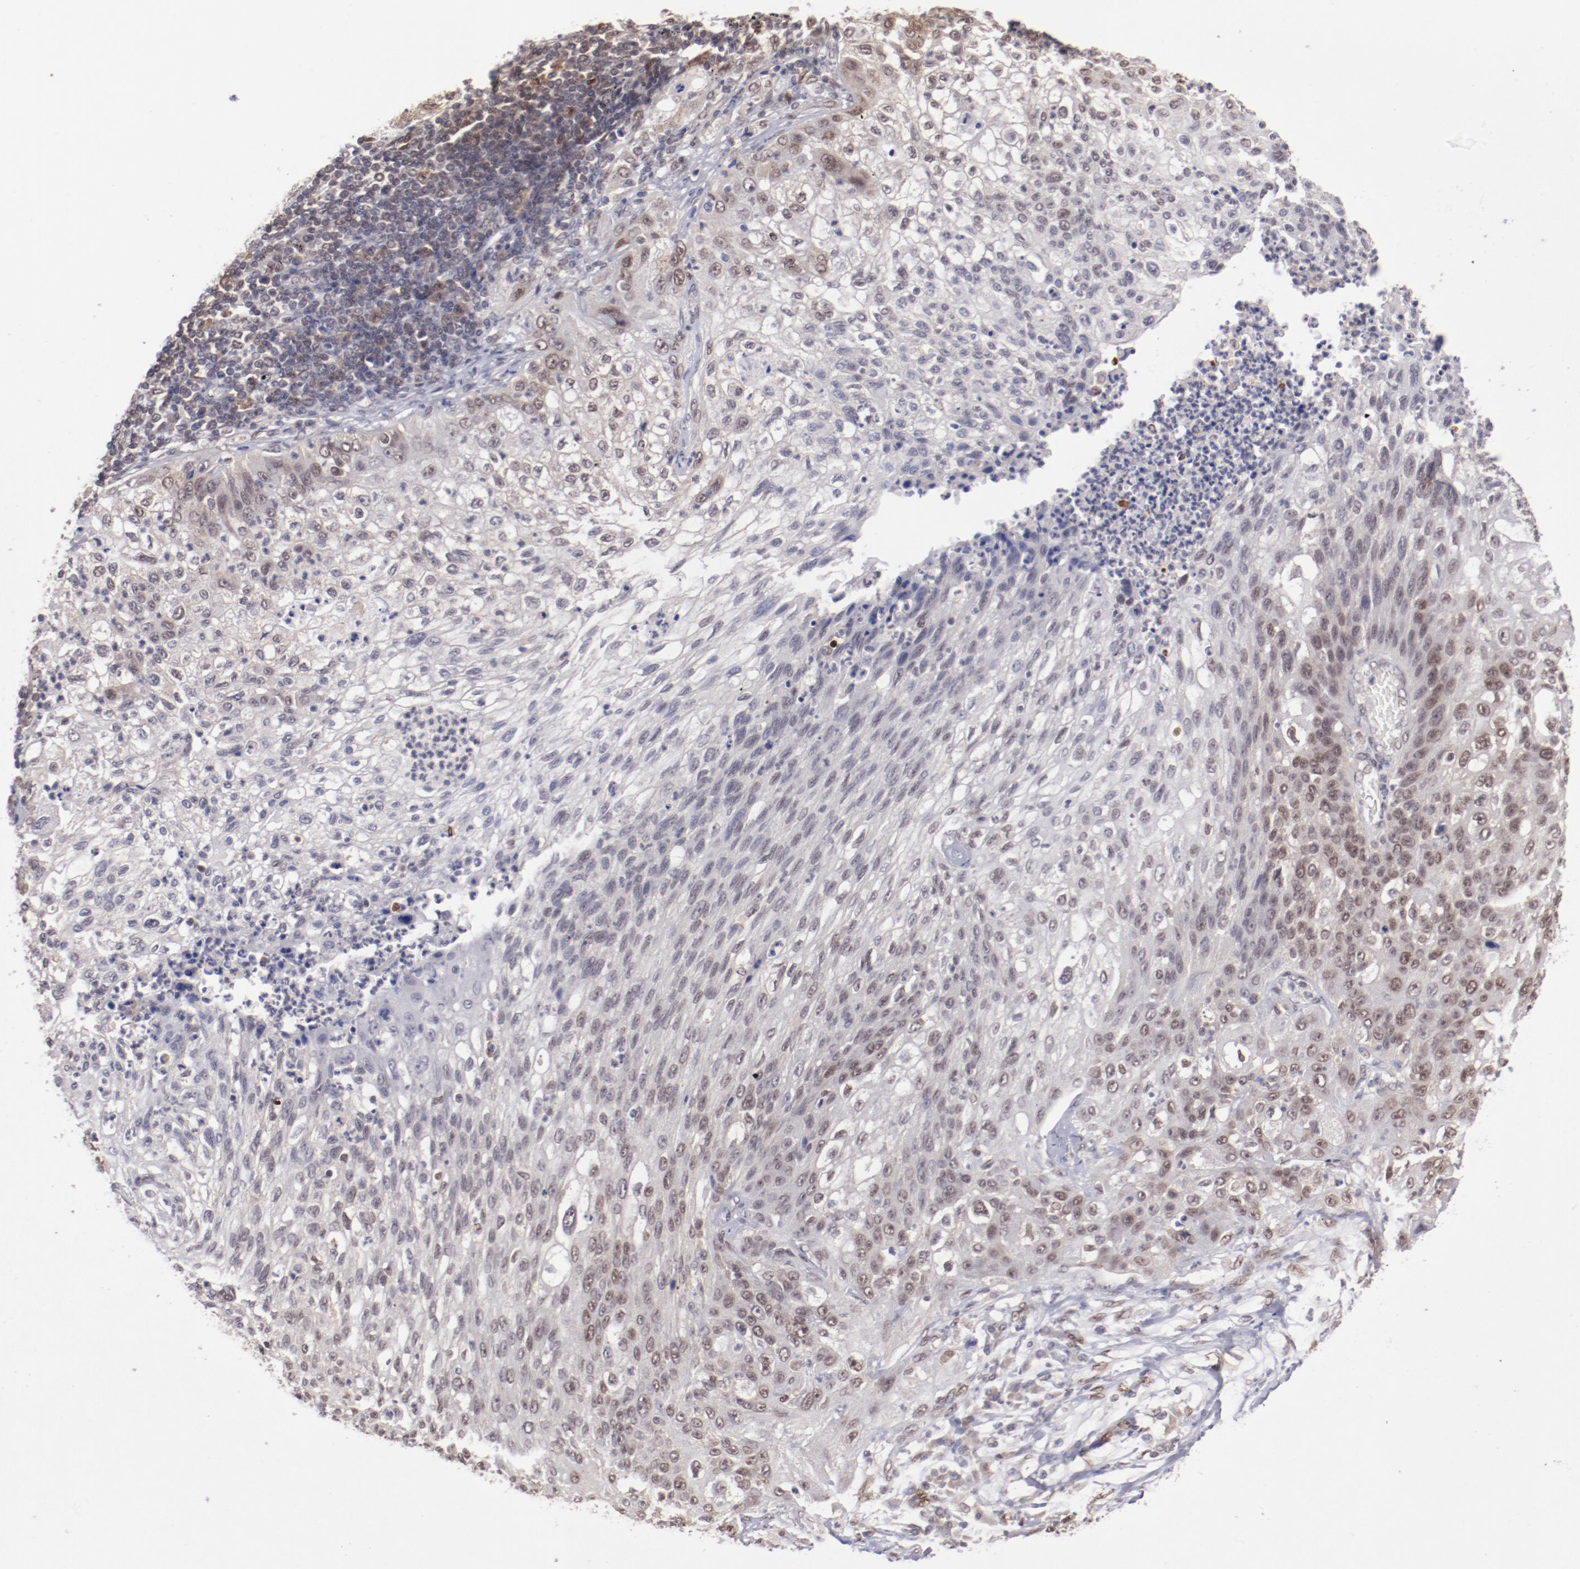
{"staining": {"intensity": "weak", "quantity": "25%-75%", "location": "cytoplasmic/membranous,nuclear"}, "tissue": "lung cancer", "cell_type": "Tumor cells", "image_type": "cancer", "snomed": [{"axis": "morphology", "description": "Inflammation, NOS"}, {"axis": "morphology", "description": "Squamous cell carcinoma, NOS"}, {"axis": "topography", "description": "Lymph node"}, {"axis": "topography", "description": "Soft tissue"}, {"axis": "topography", "description": "Lung"}], "caption": "Immunohistochemical staining of human lung squamous cell carcinoma reveals low levels of weak cytoplasmic/membranous and nuclear protein expression in about 25%-75% of tumor cells.", "gene": "ARNT", "patient": {"sex": "male", "age": 66}}